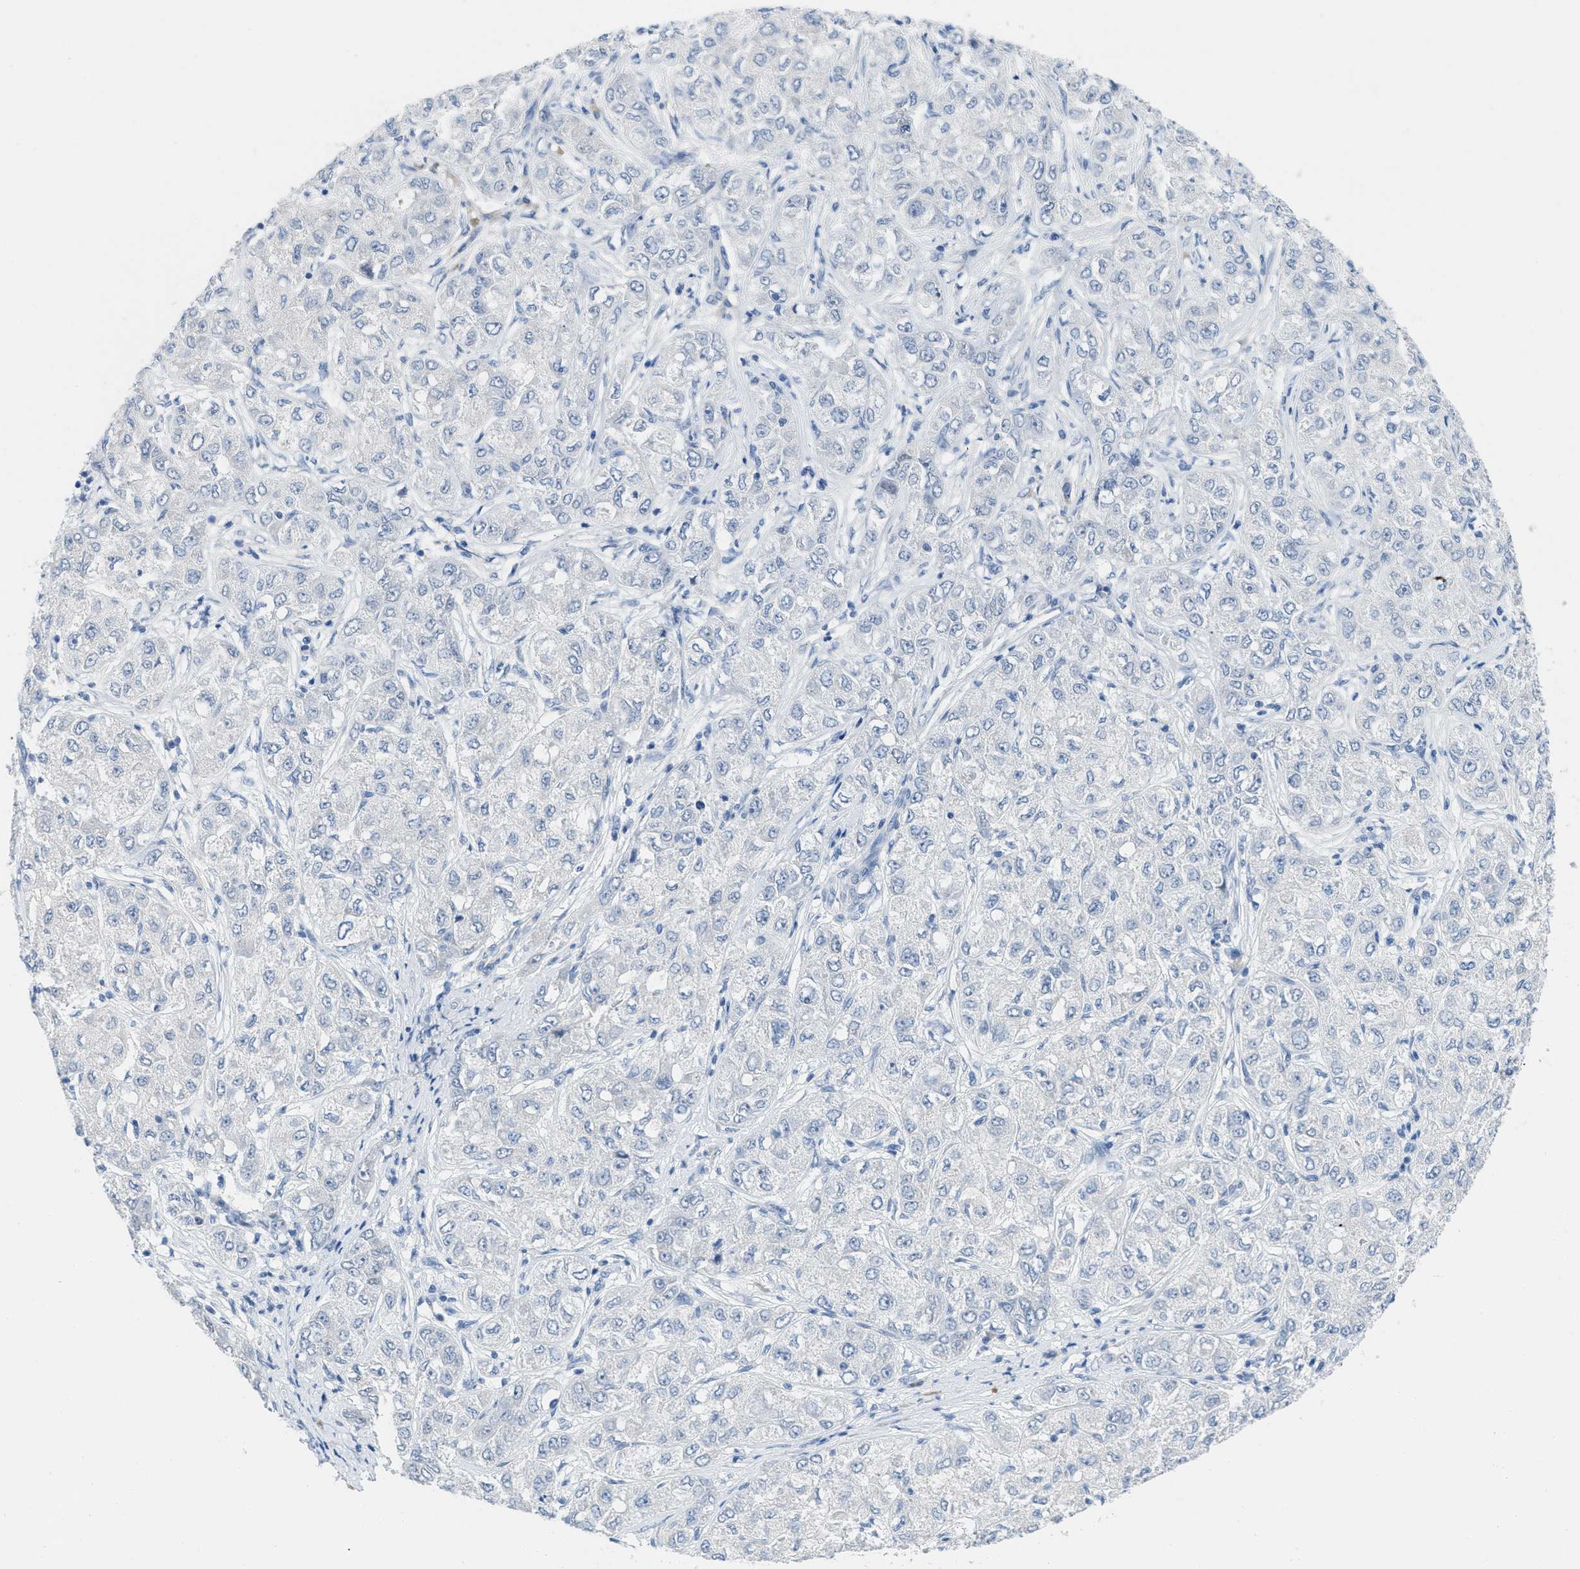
{"staining": {"intensity": "negative", "quantity": "none", "location": "none"}, "tissue": "liver cancer", "cell_type": "Tumor cells", "image_type": "cancer", "snomed": [{"axis": "morphology", "description": "Carcinoma, Hepatocellular, NOS"}, {"axis": "topography", "description": "Liver"}], "caption": "This is an immunohistochemistry image of human hepatocellular carcinoma (liver). There is no positivity in tumor cells.", "gene": "HSF2", "patient": {"sex": "male", "age": 80}}